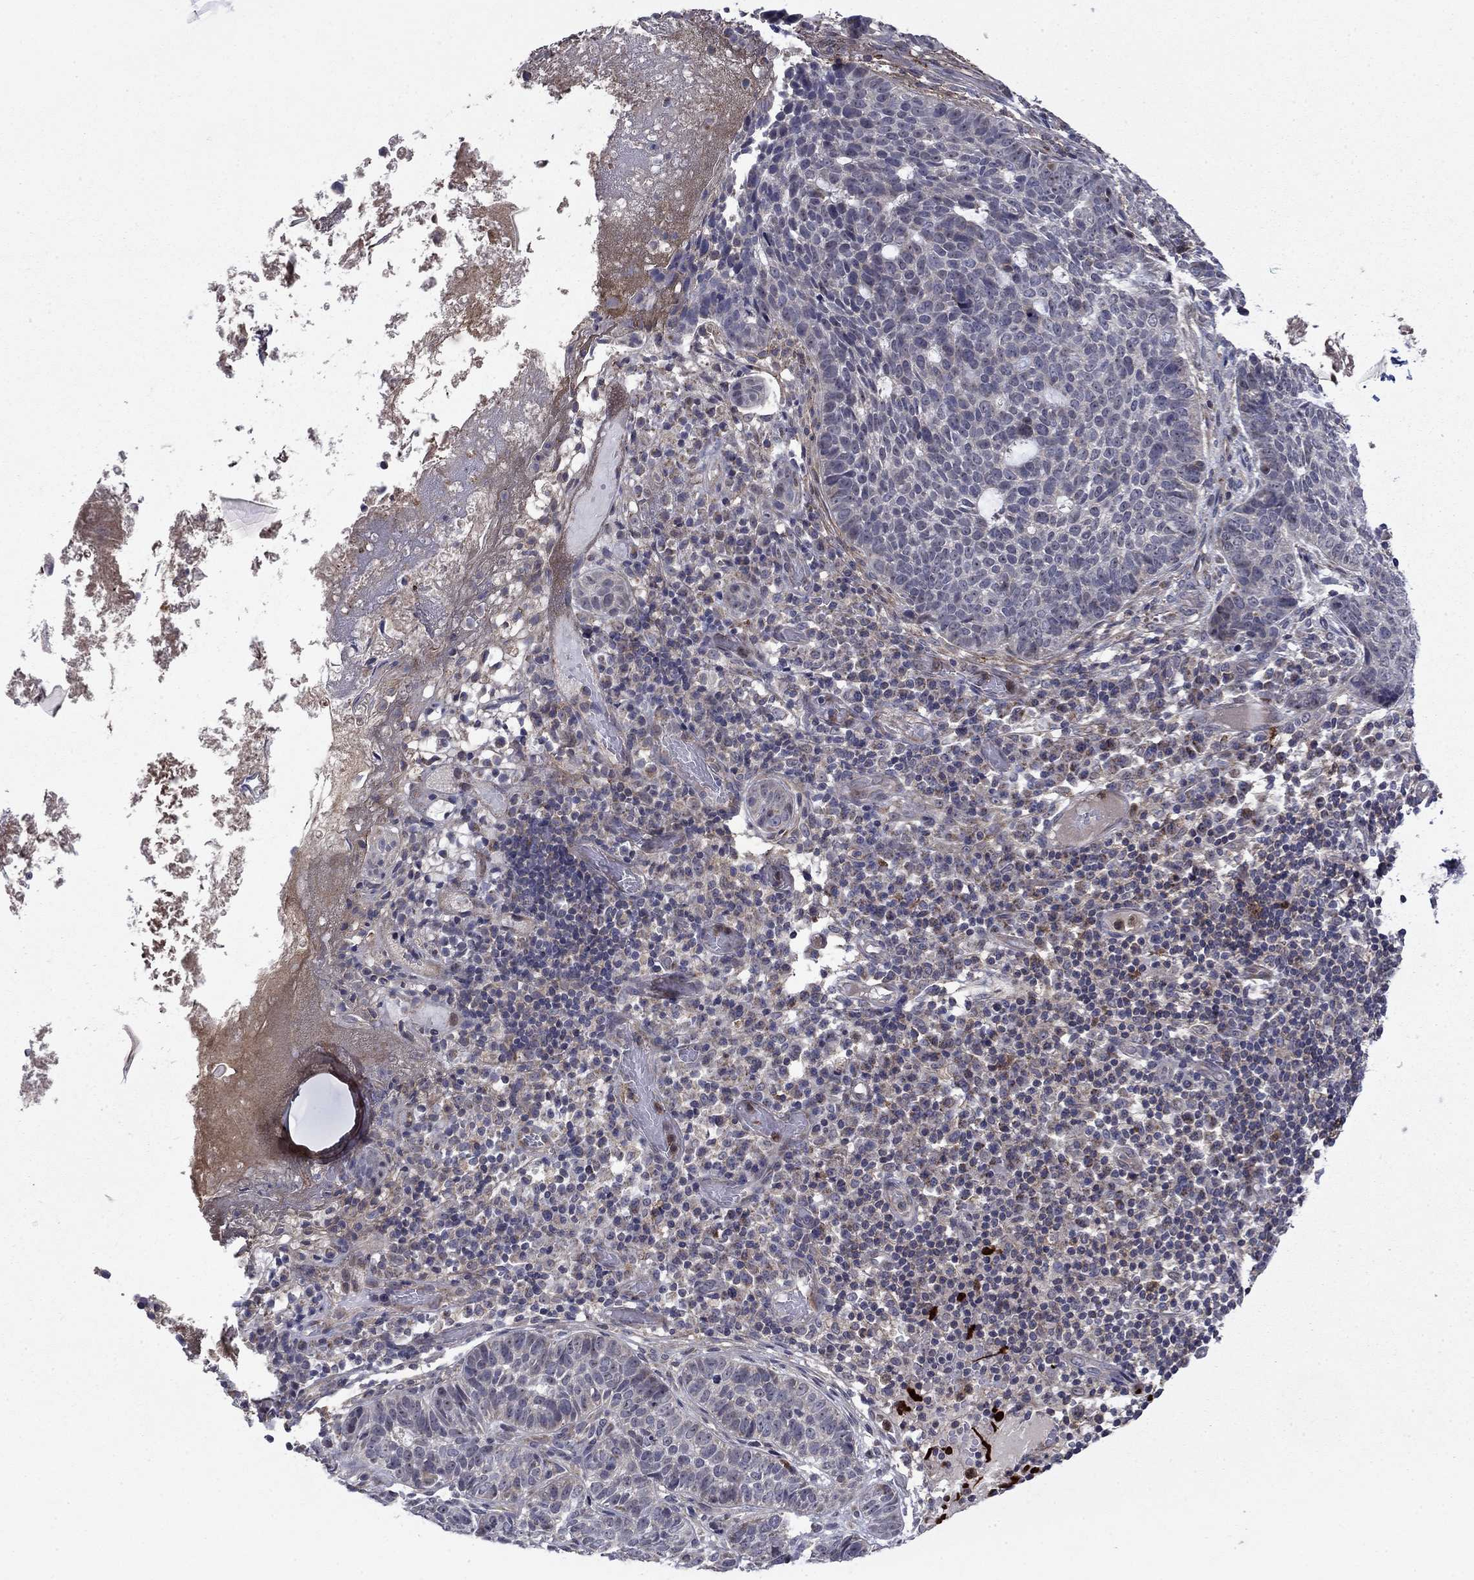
{"staining": {"intensity": "negative", "quantity": "none", "location": "none"}, "tissue": "skin cancer", "cell_type": "Tumor cells", "image_type": "cancer", "snomed": [{"axis": "morphology", "description": "Basal cell carcinoma"}, {"axis": "topography", "description": "Skin"}], "caption": "The IHC photomicrograph has no significant staining in tumor cells of skin cancer (basal cell carcinoma) tissue. The staining was performed using DAB to visualize the protein expression in brown, while the nuclei were stained in blue with hematoxylin (Magnification: 20x).", "gene": "DOP1B", "patient": {"sex": "female", "age": 69}}